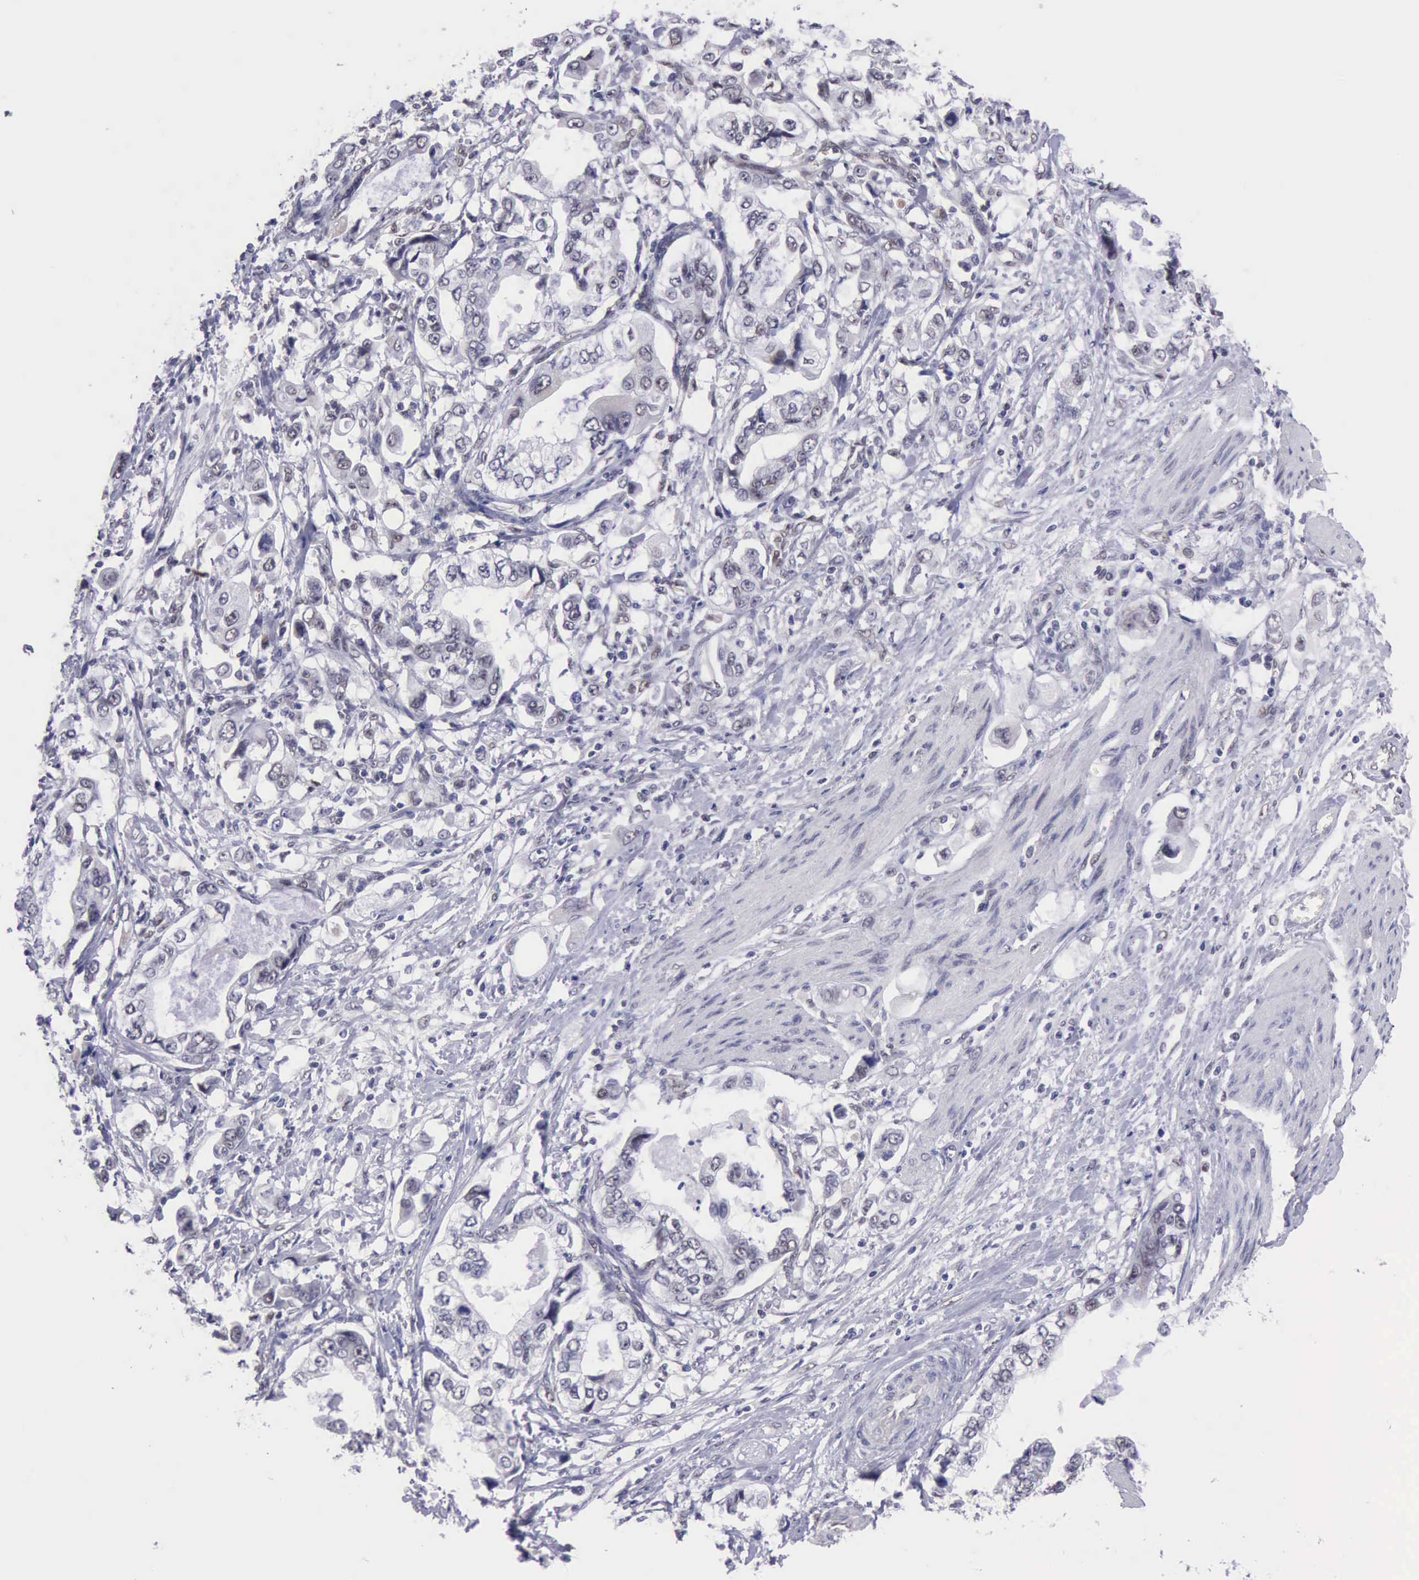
{"staining": {"intensity": "weak", "quantity": "<25%", "location": "nuclear"}, "tissue": "stomach cancer", "cell_type": "Tumor cells", "image_type": "cancer", "snomed": [{"axis": "morphology", "description": "Adenocarcinoma, NOS"}, {"axis": "topography", "description": "Pancreas"}, {"axis": "topography", "description": "Stomach, upper"}], "caption": "Stomach adenocarcinoma was stained to show a protein in brown. There is no significant staining in tumor cells.", "gene": "ERCC4", "patient": {"sex": "male", "age": 77}}